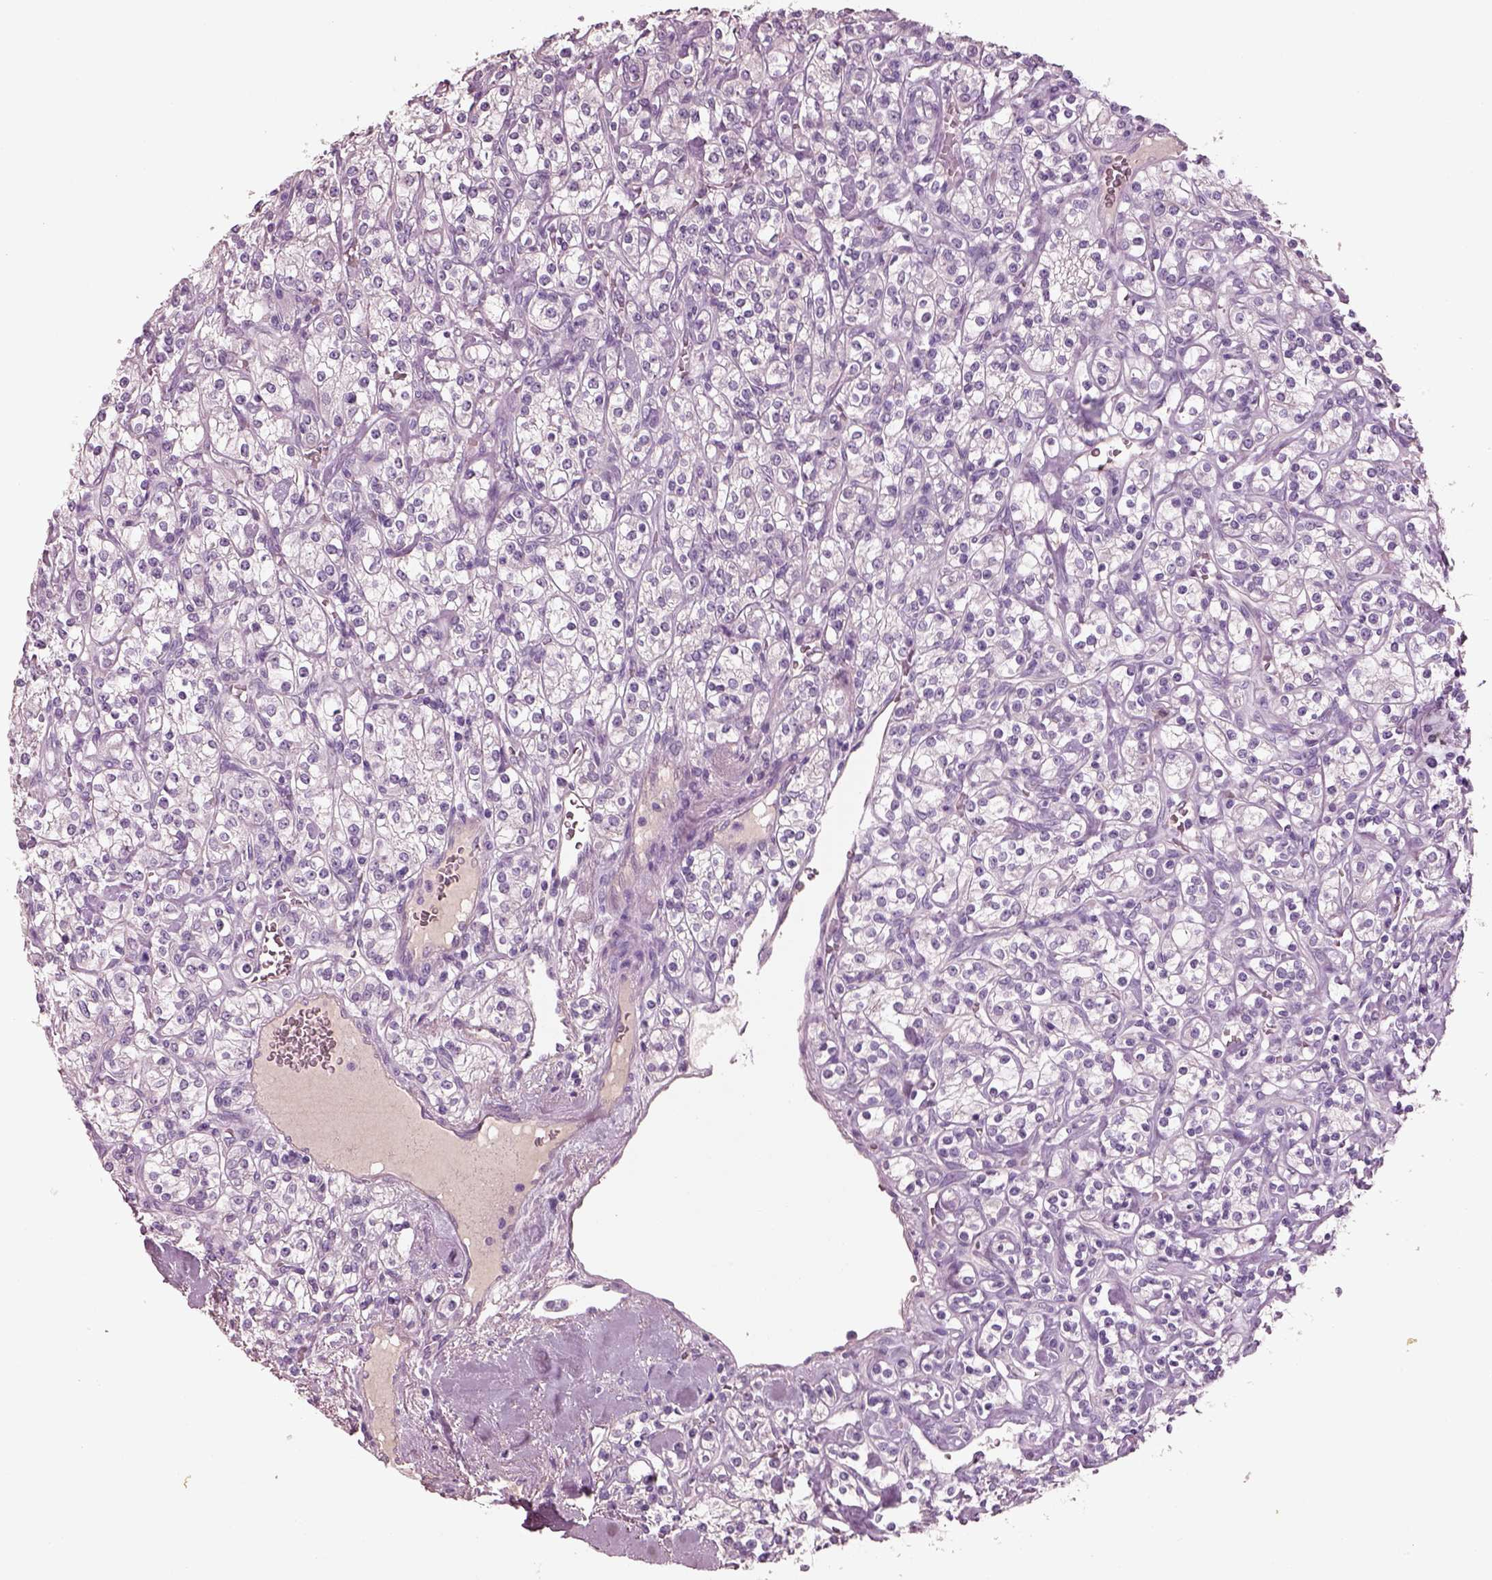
{"staining": {"intensity": "negative", "quantity": "none", "location": "none"}, "tissue": "renal cancer", "cell_type": "Tumor cells", "image_type": "cancer", "snomed": [{"axis": "morphology", "description": "Adenocarcinoma, NOS"}, {"axis": "topography", "description": "Kidney"}], "caption": "Photomicrograph shows no protein positivity in tumor cells of adenocarcinoma (renal) tissue. (DAB immunohistochemistry (IHC) visualized using brightfield microscopy, high magnification).", "gene": "IGLL1", "patient": {"sex": "male", "age": 77}}